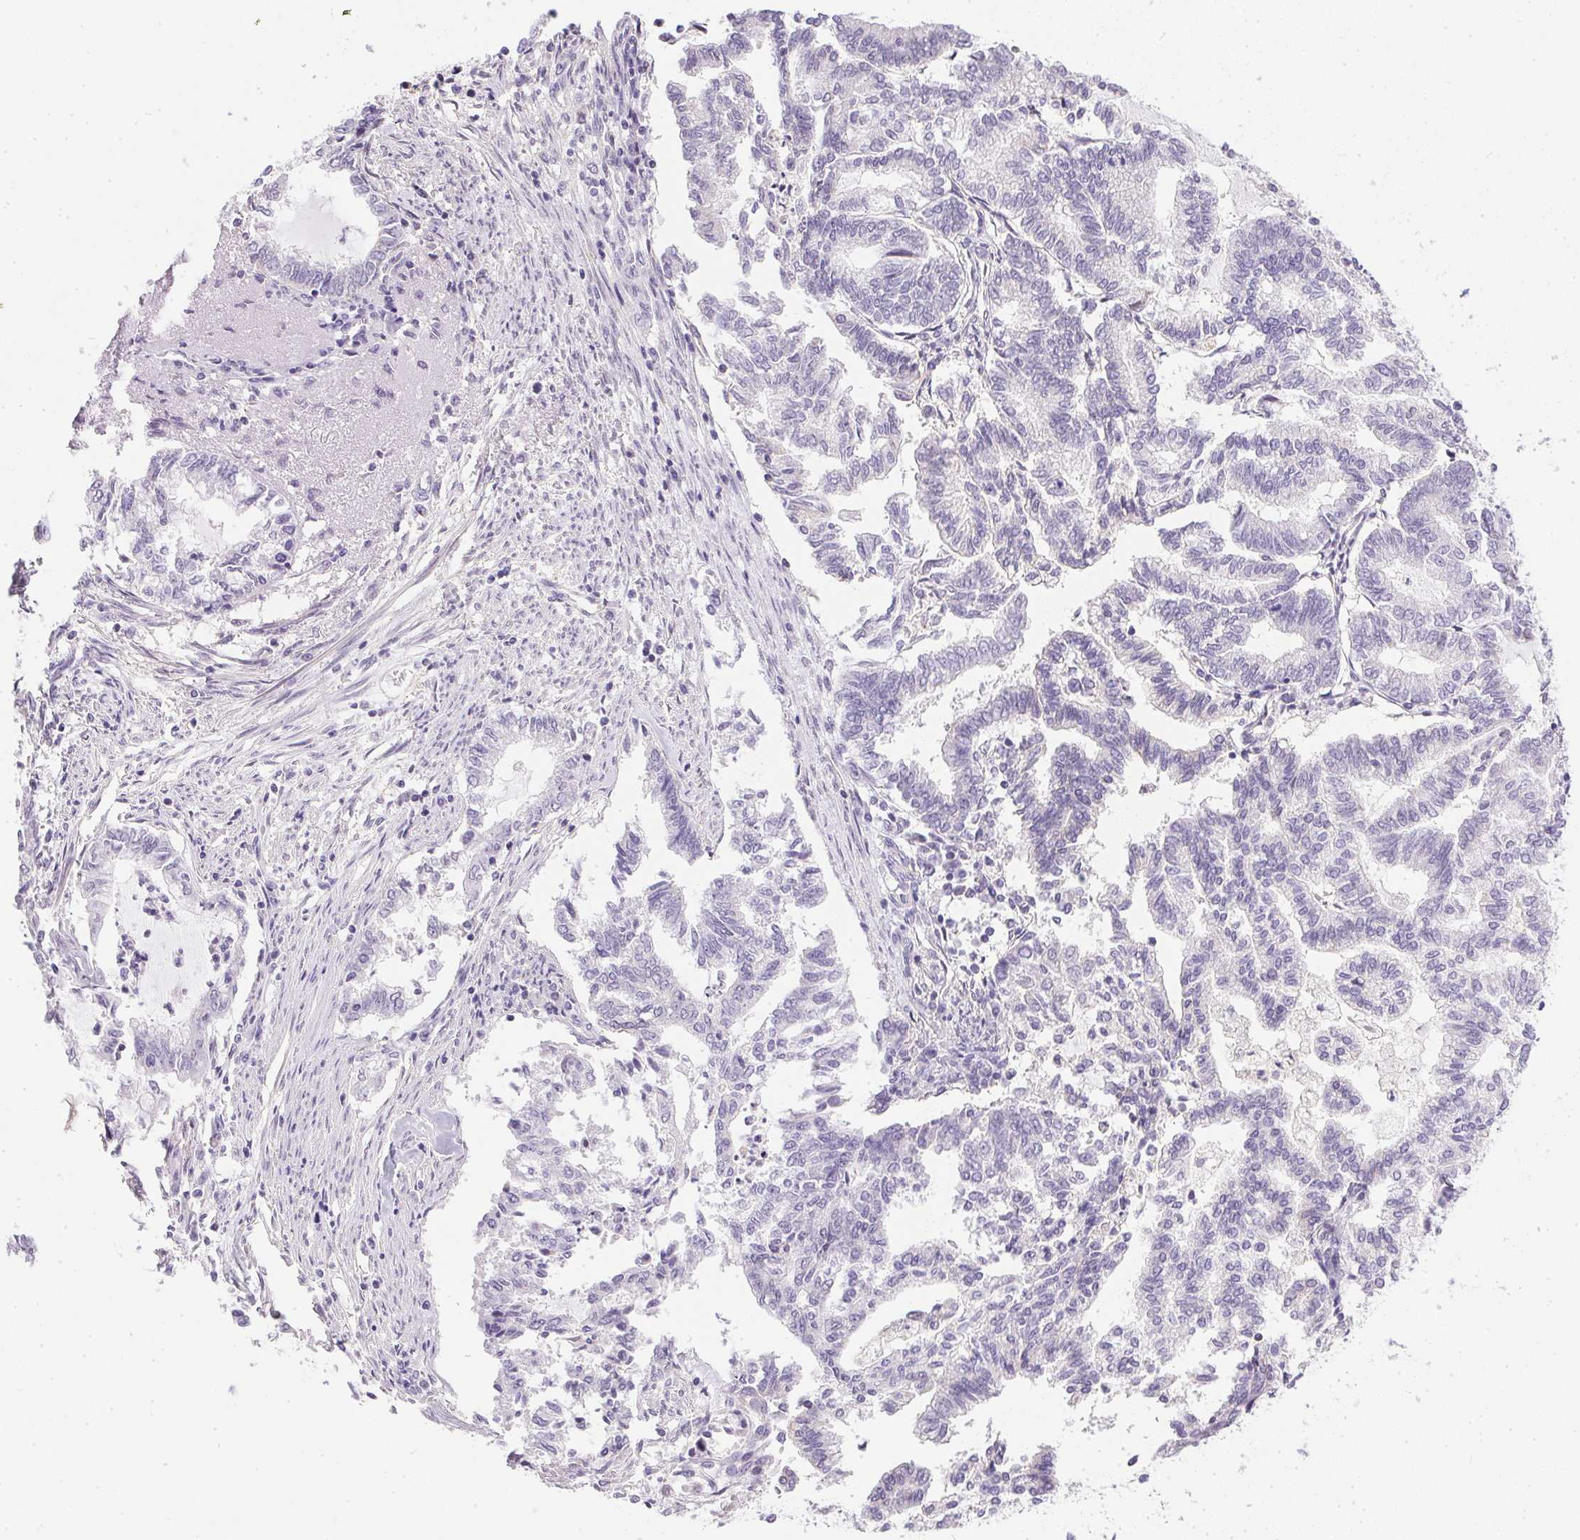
{"staining": {"intensity": "negative", "quantity": "none", "location": "none"}, "tissue": "endometrial cancer", "cell_type": "Tumor cells", "image_type": "cancer", "snomed": [{"axis": "morphology", "description": "Adenocarcinoma, NOS"}, {"axis": "topography", "description": "Endometrium"}], "caption": "Endometrial cancer was stained to show a protein in brown. There is no significant positivity in tumor cells.", "gene": "PRL", "patient": {"sex": "female", "age": 79}}